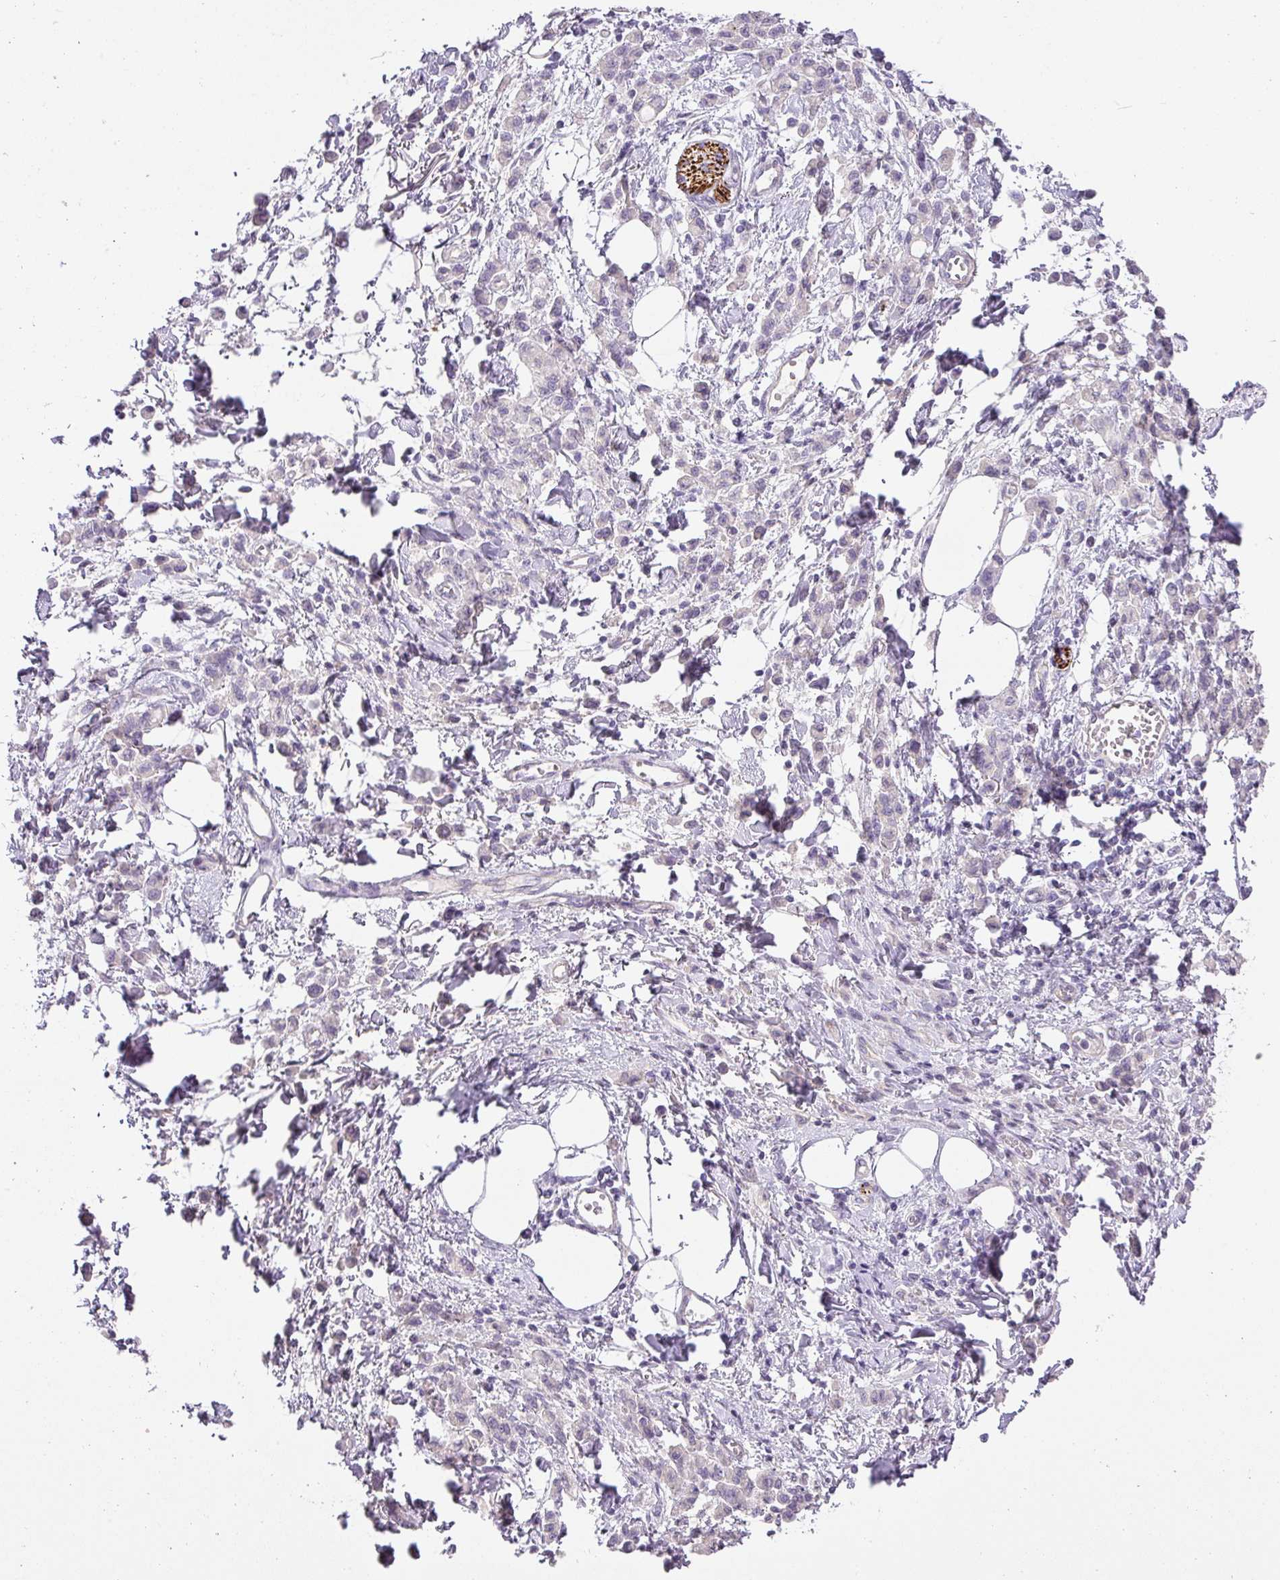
{"staining": {"intensity": "negative", "quantity": "none", "location": "none"}, "tissue": "stomach cancer", "cell_type": "Tumor cells", "image_type": "cancer", "snomed": [{"axis": "morphology", "description": "Adenocarcinoma, NOS"}, {"axis": "topography", "description": "Stomach"}], "caption": "IHC of human stomach adenocarcinoma reveals no positivity in tumor cells.", "gene": "RAX2", "patient": {"sex": "male", "age": 77}}